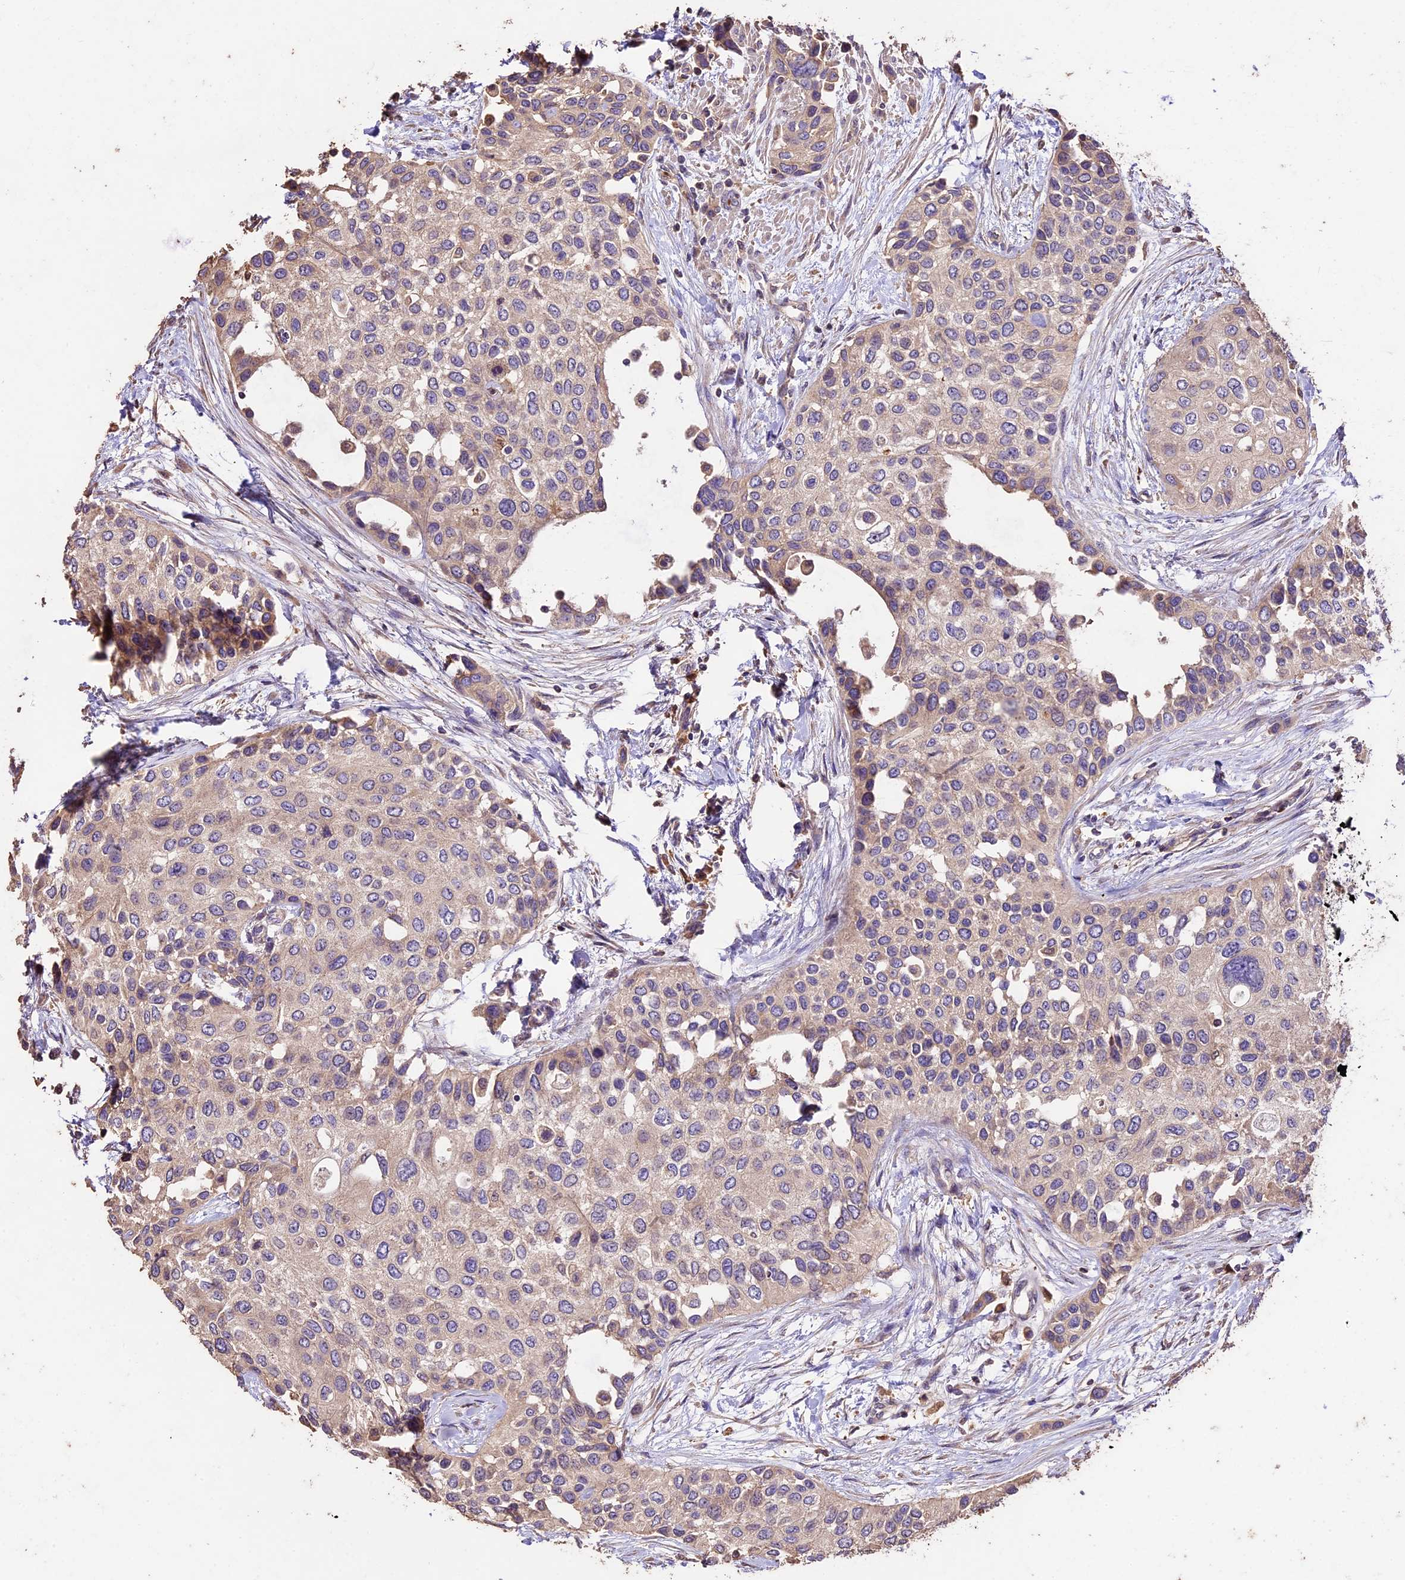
{"staining": {"intensity": "weak", "quantity": ">75%", "location": "cytoplasmic/membranous"}, "tissue": "urothelial cancer", "cell_type": "Tumor cells", "image_type": "cancer", "snomed": [{"axis": "morphology", "description": "Normal tissue, NOS"}, {"axis": "morphology", "description": "Urothelial carcinoma, High grade"}, {"axis": "topography", "description": "Vascular tissue"}, {"axis": "topography", "description": "Urinary bladder"}], "caption": "The image shows a brown stain indicating the presence of a protein in the cytoplasmic/membranous of tumor cells in urothelial carcinoma (high-grade).", "gene": "CRLF1", "patient": {"sex": "female", "age": 56}}